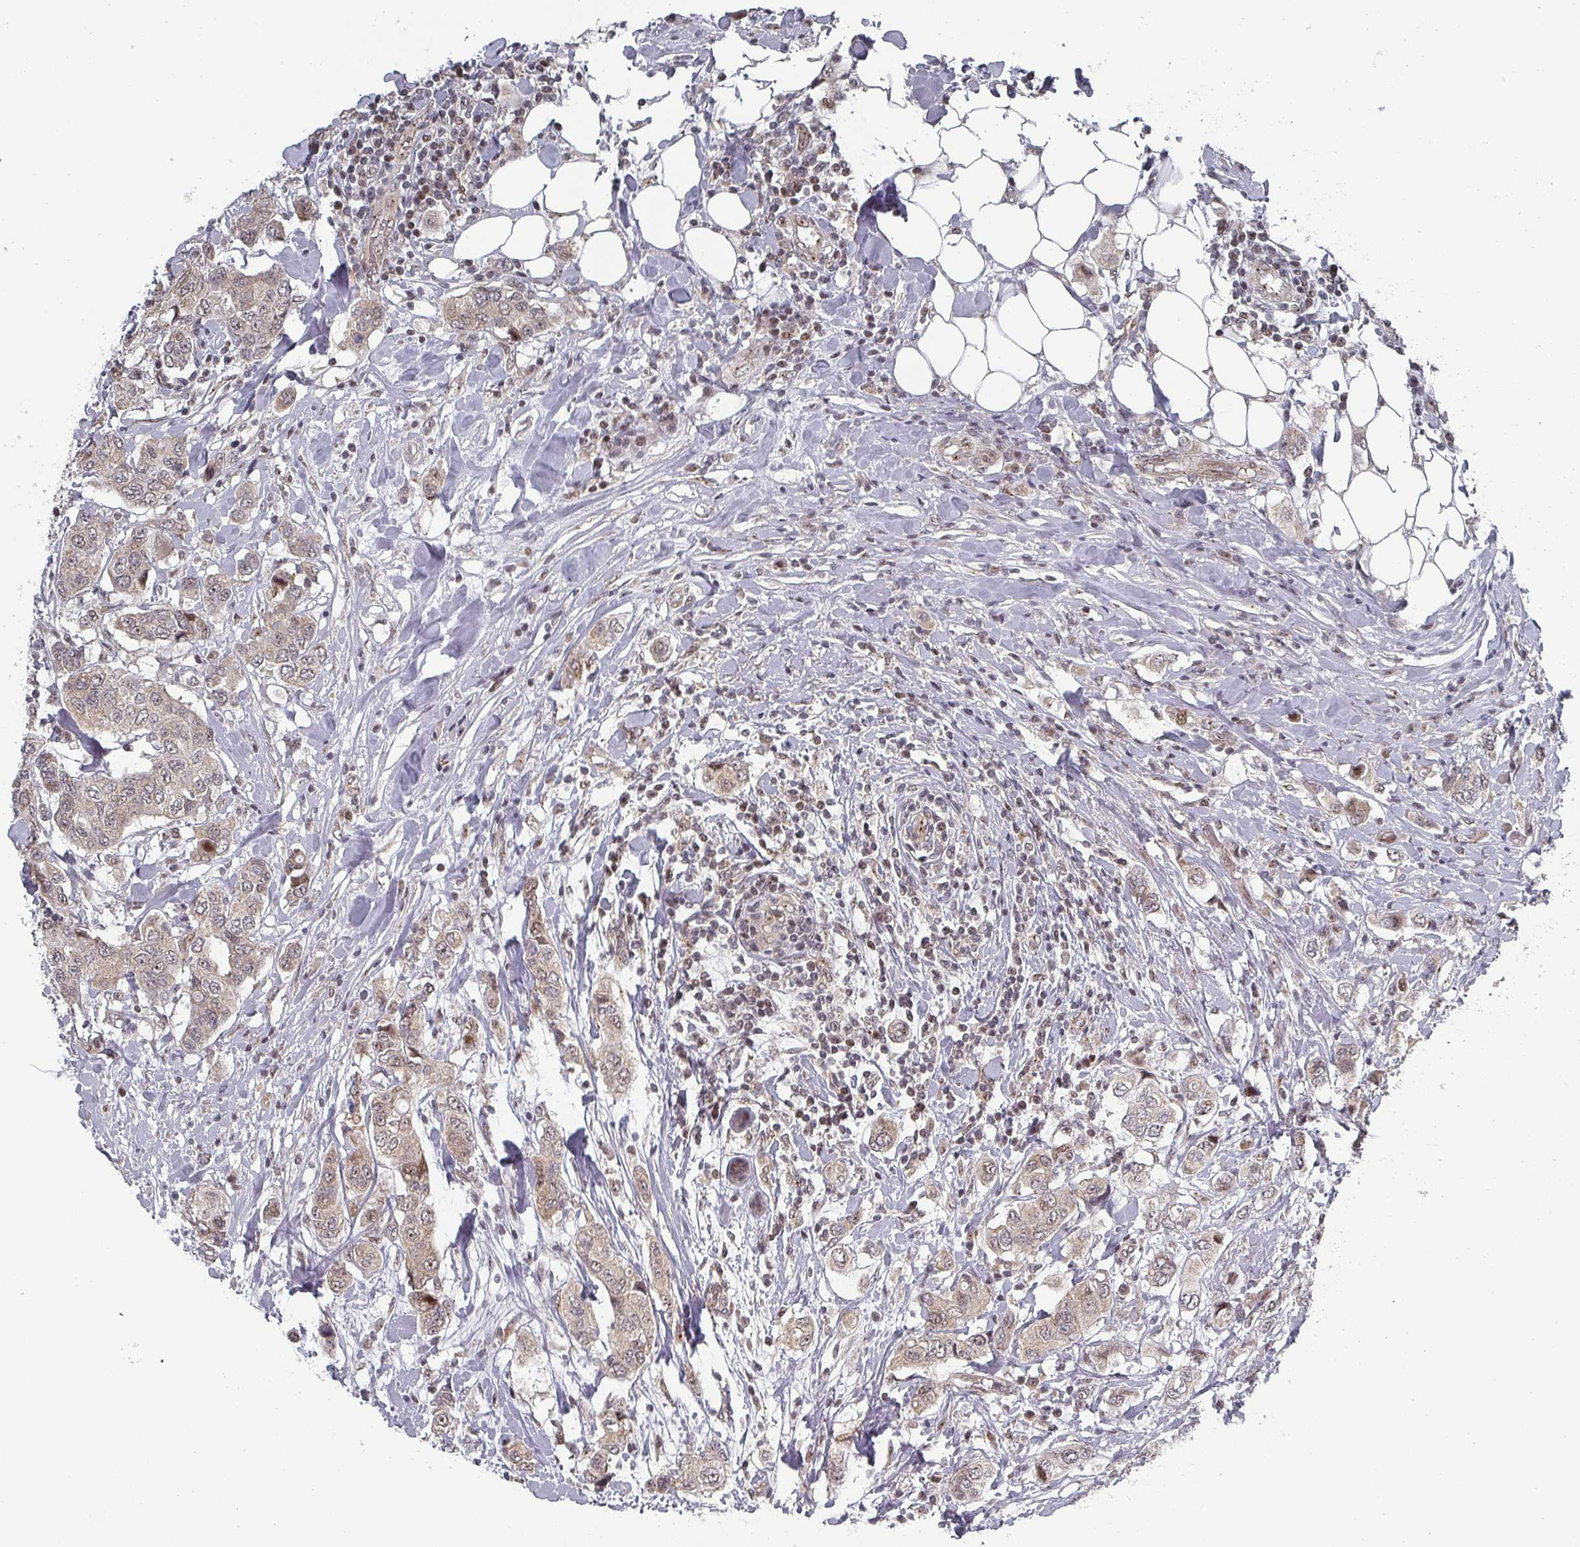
{"staining": {"intensity": "weak", "quantity": ">75%", "location": "cytoplasmic/membranous,nuclear"}, "tissue": "breast cancer", "cell_type": "Tumor cells", "image_type": "cancer", "snomed": [{"axis": "morphology", "description": "Lobular carcinoma"}, {"axis": "topography", "description": "Breast"}], "caption": "Weak cytoplasmic/membranous and nuclear positivity for a protein is identified in about >75% of tumor cells of lobular carcinoma (breast) using immunohistochemistry.", "gene": "KIF1C", "patient": {"sex": "female", "age": 51}}